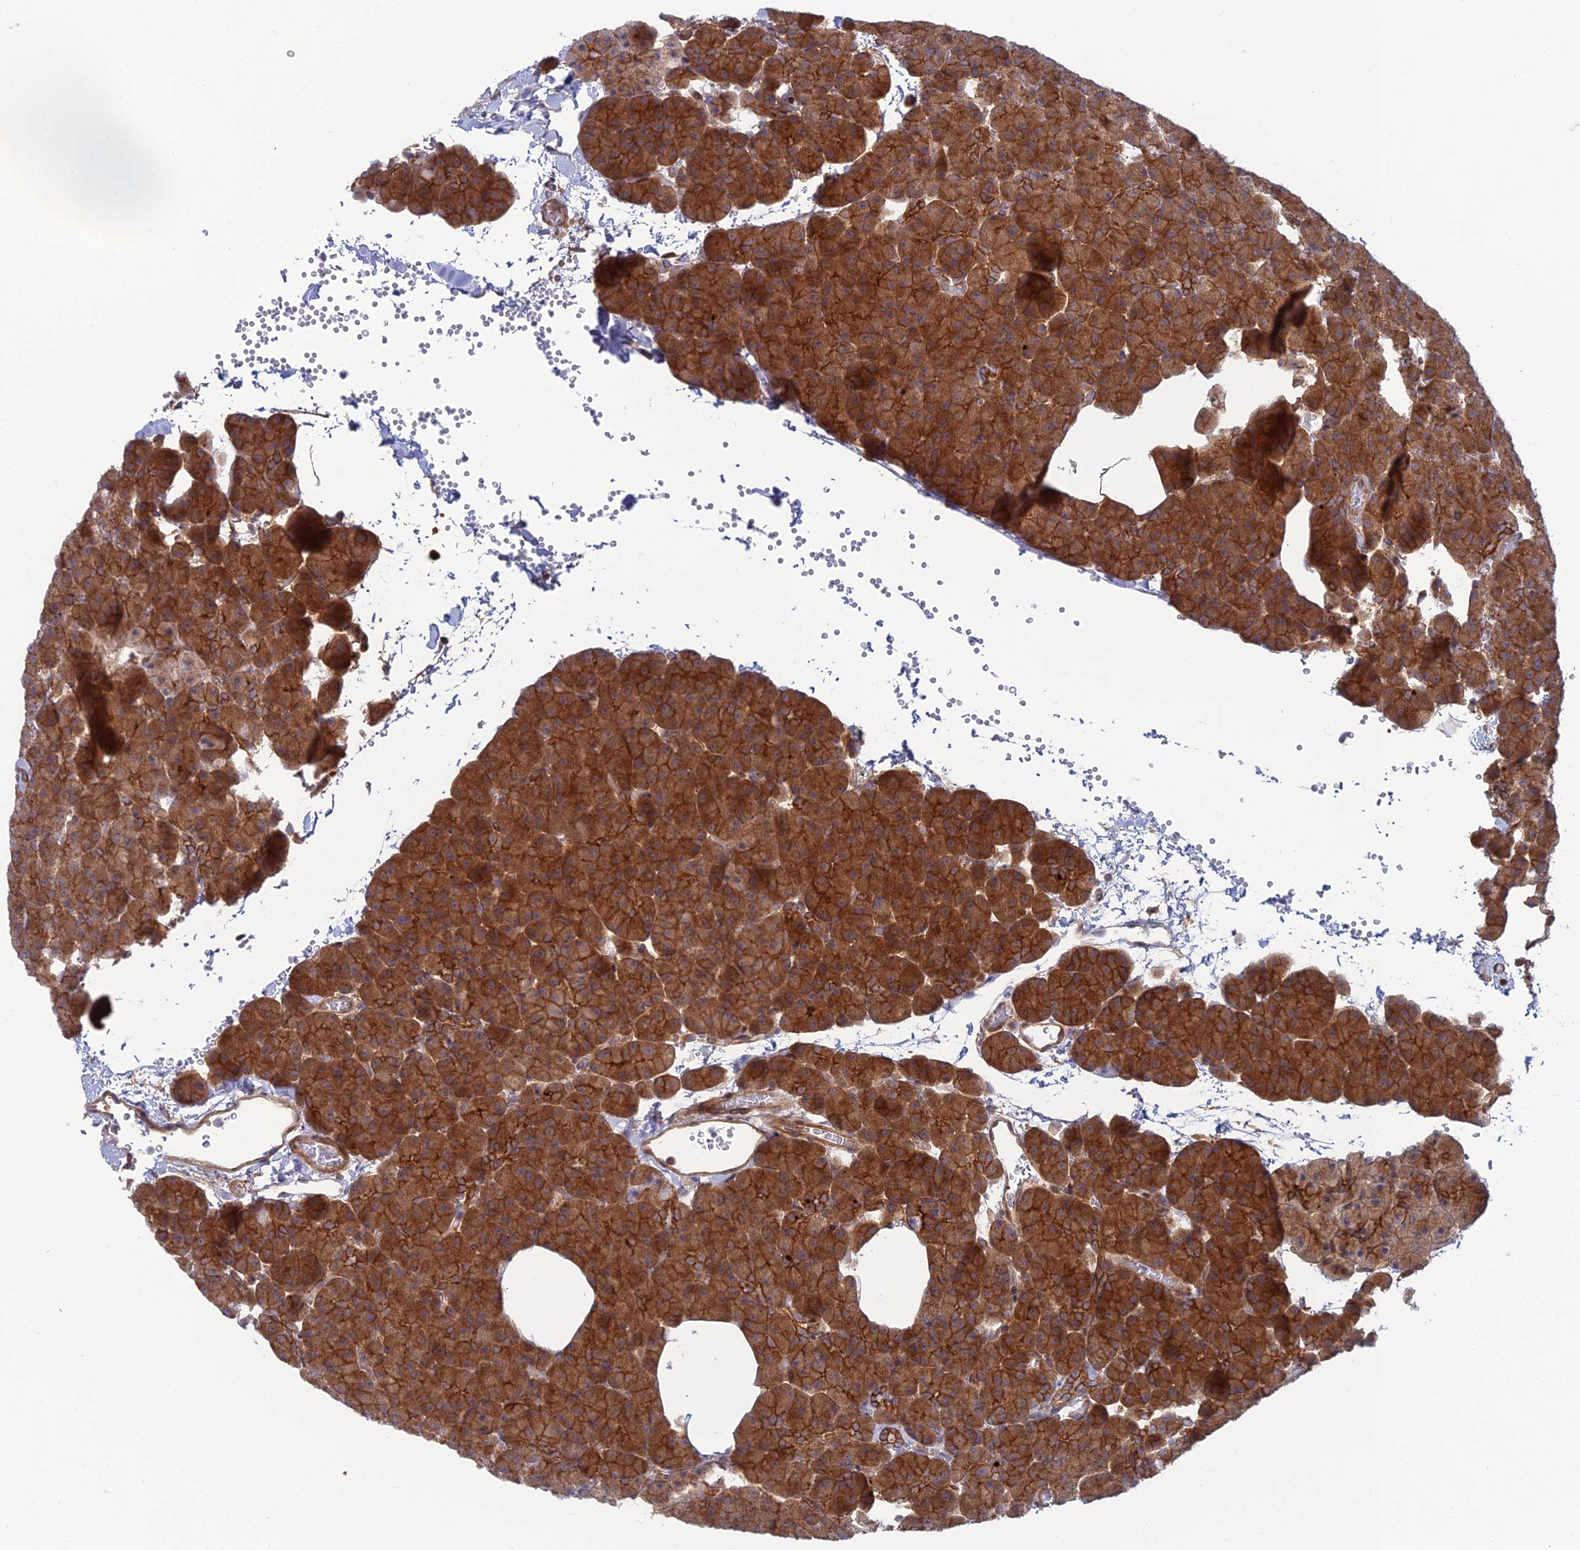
{"staining": {"intensity": "strong", "quantity": ">75%", "location": "cytoplasmic/membranous"}, "tissue": "pancreas", "cell_type": "Exocrine glandular cells", "image_type": "normal", "snomed": [{"axis": "morphology", "description": "Normal tissue, NOS"}, {"axis": "morphology", "description": "Carcinoid, malignant, NOS"}, {"axis": "topography", "description": "Pancreas"}], "caption": "Immunohistochemical staining of benign human pancreas demonstrates strong cytoplasmic/membranous protein staining in about >75% of exocrine glandular cells.", "gene": "ABHD1", "patient": {"sex": "female", "age": 35}}